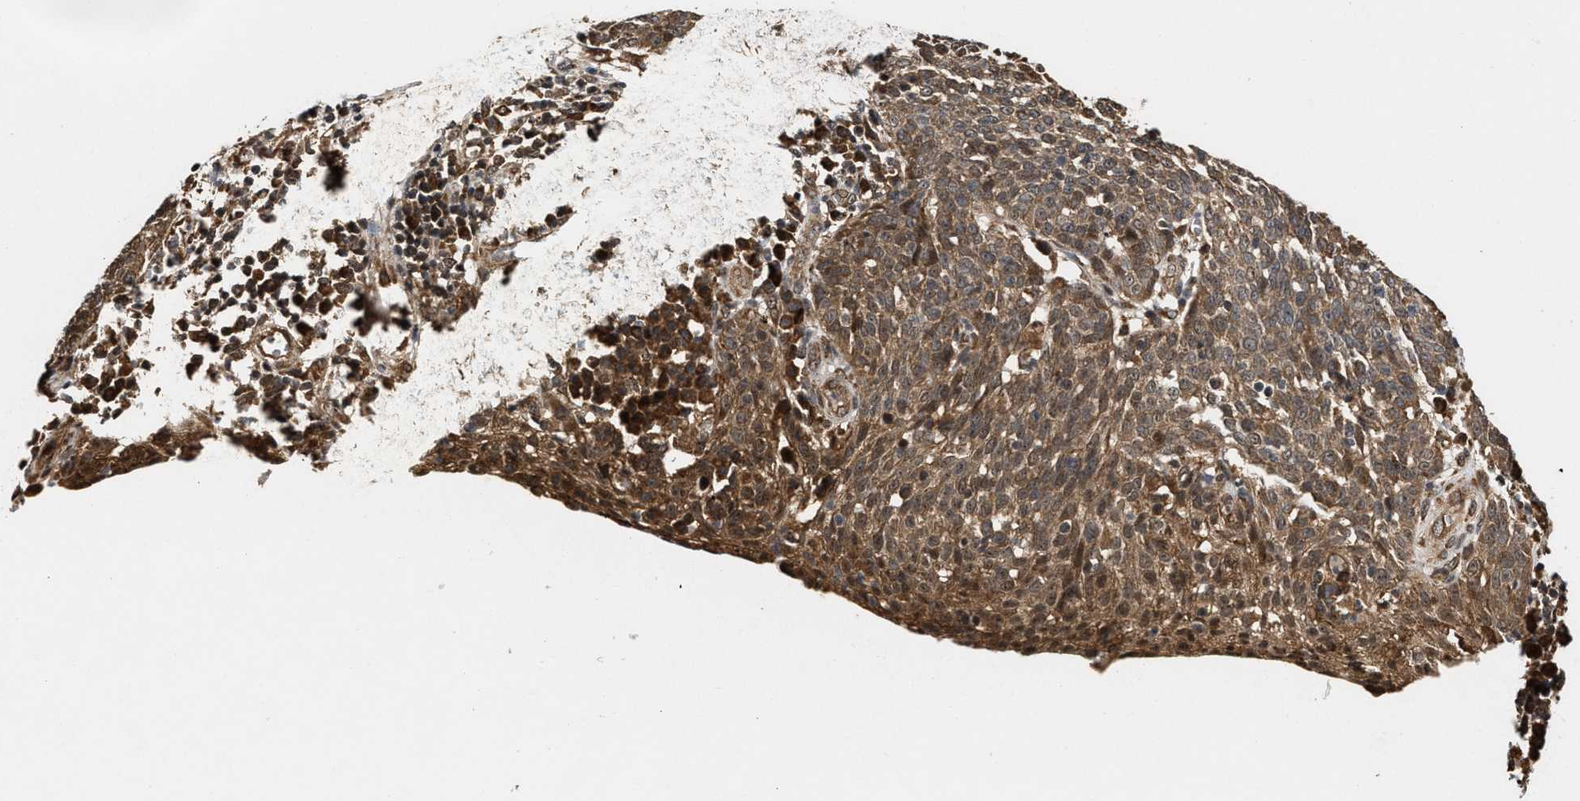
{"staining": {"intensity": "moderate", "quantity": ">75%", "location": "cytoplasmic/membranous"}, "tissue": "cervical cancer", "cell_type": "Tumor cells", "image_type": "cancer", "snomed": [{"axis": "morphology", "description": "Squamous cell carcinoma, NOS"}, {"axis": "topography", "description": "Cervix"}], "caption": "Protein staining reveals moderate cytoplasmic/membranous positivity in approximately >75% of tumor cells in cervical squamous cell carcinoma.", "gene": "CFLAR", "patient": {"sex": "female", "age": 34}}